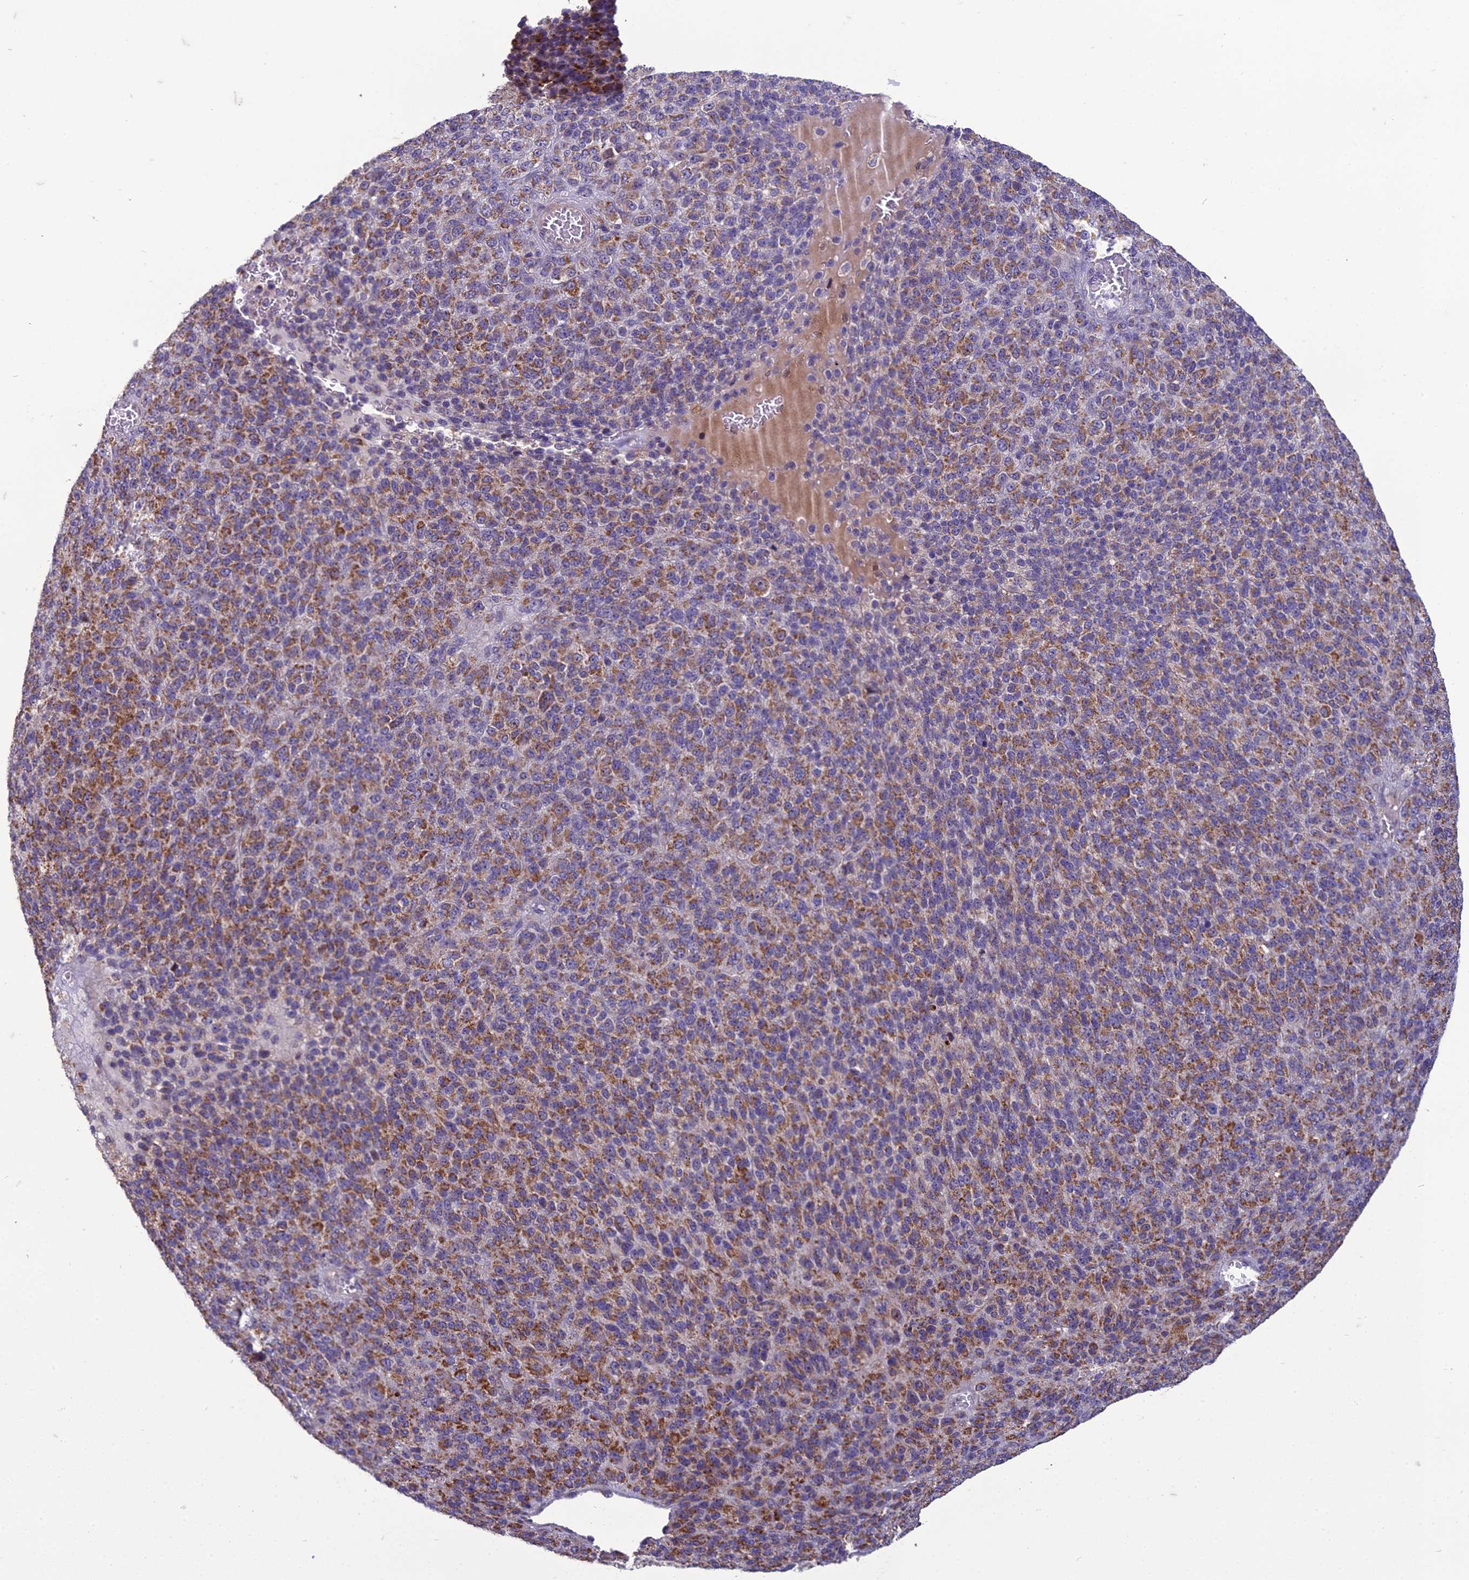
{"staining": {"intensity": "moderate", "quantity": ">75%", "location": "cytoplasmic/membranous"}, "tissue": "melanoma", "cell_type": "Tumor cells", "image_type": "cancer", "snomed": [{"axis": "morphology", "description": "Malignant melanoma, Metastatic site"}, {"axis": "topography", "description": "Brain"}], "caption": "High-magnification brightfield microscopy of malignant melanoma (metastatic site) stained with DAB (brown) and counterstained with hematoxylin (blue). tumor cells exhibit moderate cytoplasmic/membranous positivity is present in about>75% of cells.", "gene": "DUS2", "patient": {"sex": "female", "age": 56}}